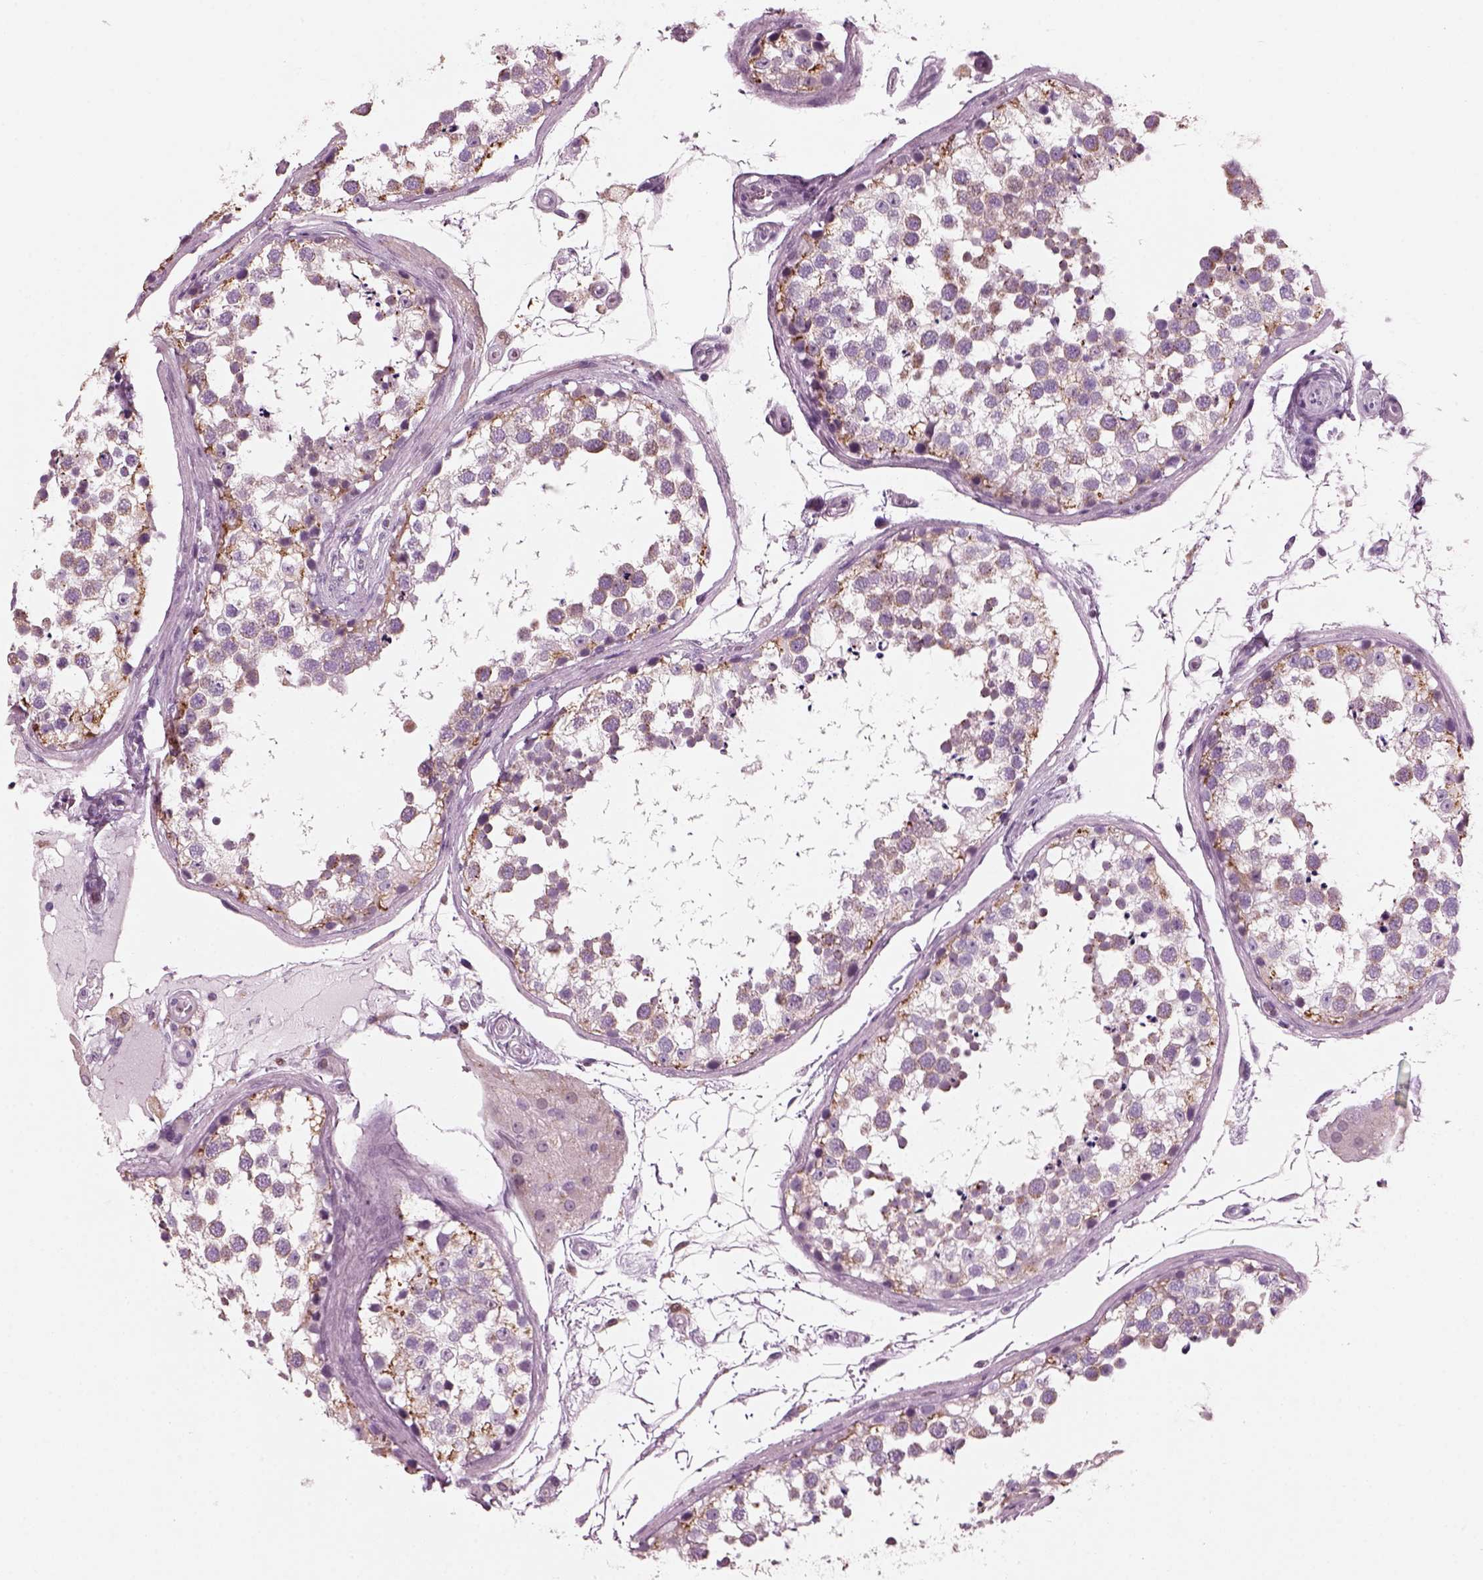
{"staining": {"intensity": "moderate", "quantity": ">75%", "location": "cytoplasmic/membranous"}, "tissue": "testis", "cell_type": "Cells in seminiferous ducts", "image_type": "normal", "snomed": [{"axis": "morphology", "description": "Normal tissue, NOS"}, {"axis": "morphology", "description": "Seminoma, NOS"}, {"axis": "topography", "description": "Testis"}], "caption": "DAB immunohistochemical staining of normal human testis displays moderate cytoplasmic/membranous protein staining in about >75% of cells in seminiferous ducts.", "gene": "PRR9", "patient": {"sex": "male", "age": 65}}